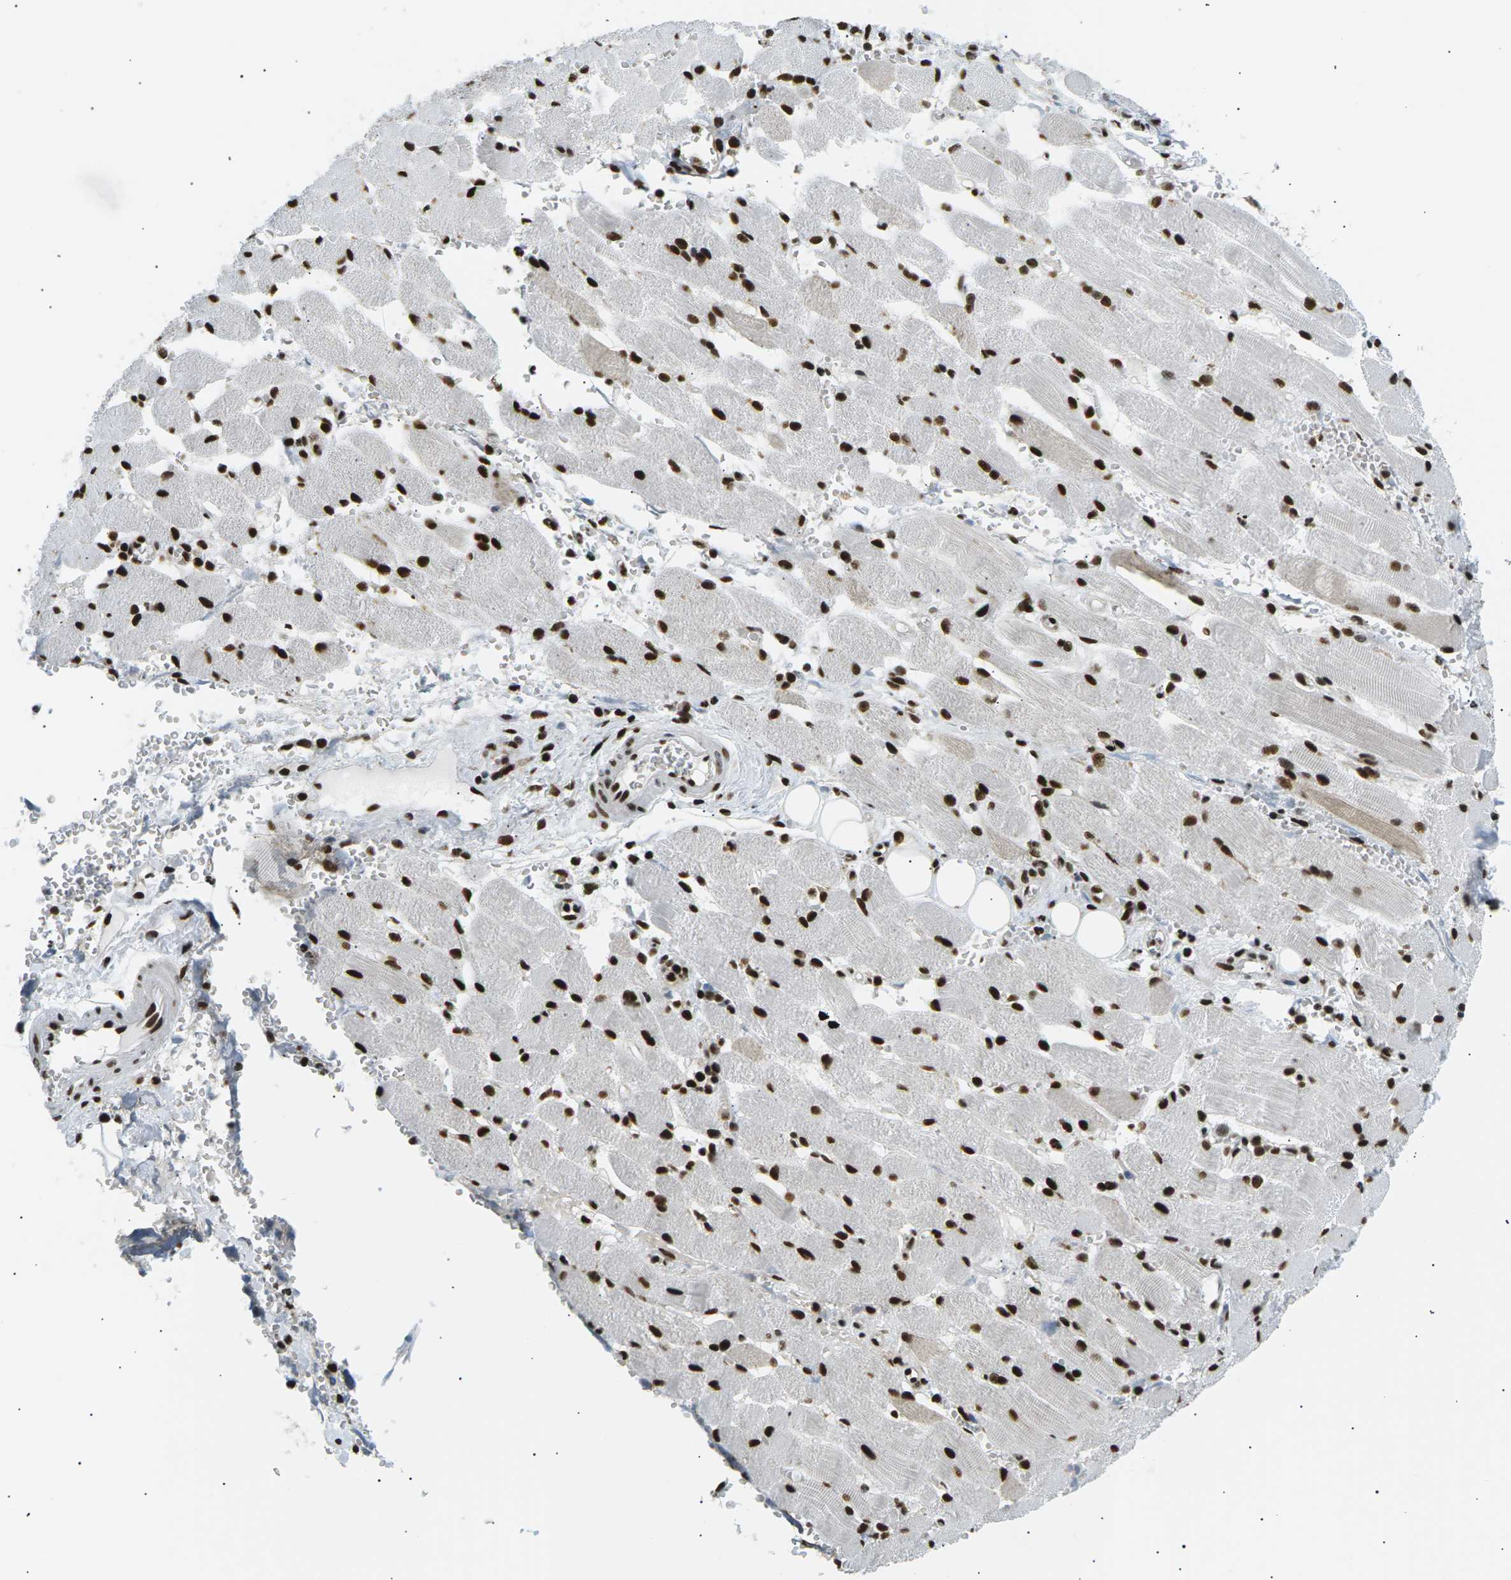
{"staining": {"intensity": "strong", "quantity": ">75%", "location": "nuclear"}, "tissue": "adipose tissue", "cell_type": "Adipocytes", "image_type": "normal", "snomed": [{"axis": "morphology", "description": "Squamous cell carcinoma, NOS"}, {"axis": "topography", "description": "Oral tissue"}, {"axis": "topography", "description": "Head-Neck"}], "caption": "Adipocytes demonstrate high levels of strong nuclear staining in about >75% of cells in benign human adipose tissue.", "gene": "RPA2", "patient": {"sex": "female", "age": 50}}